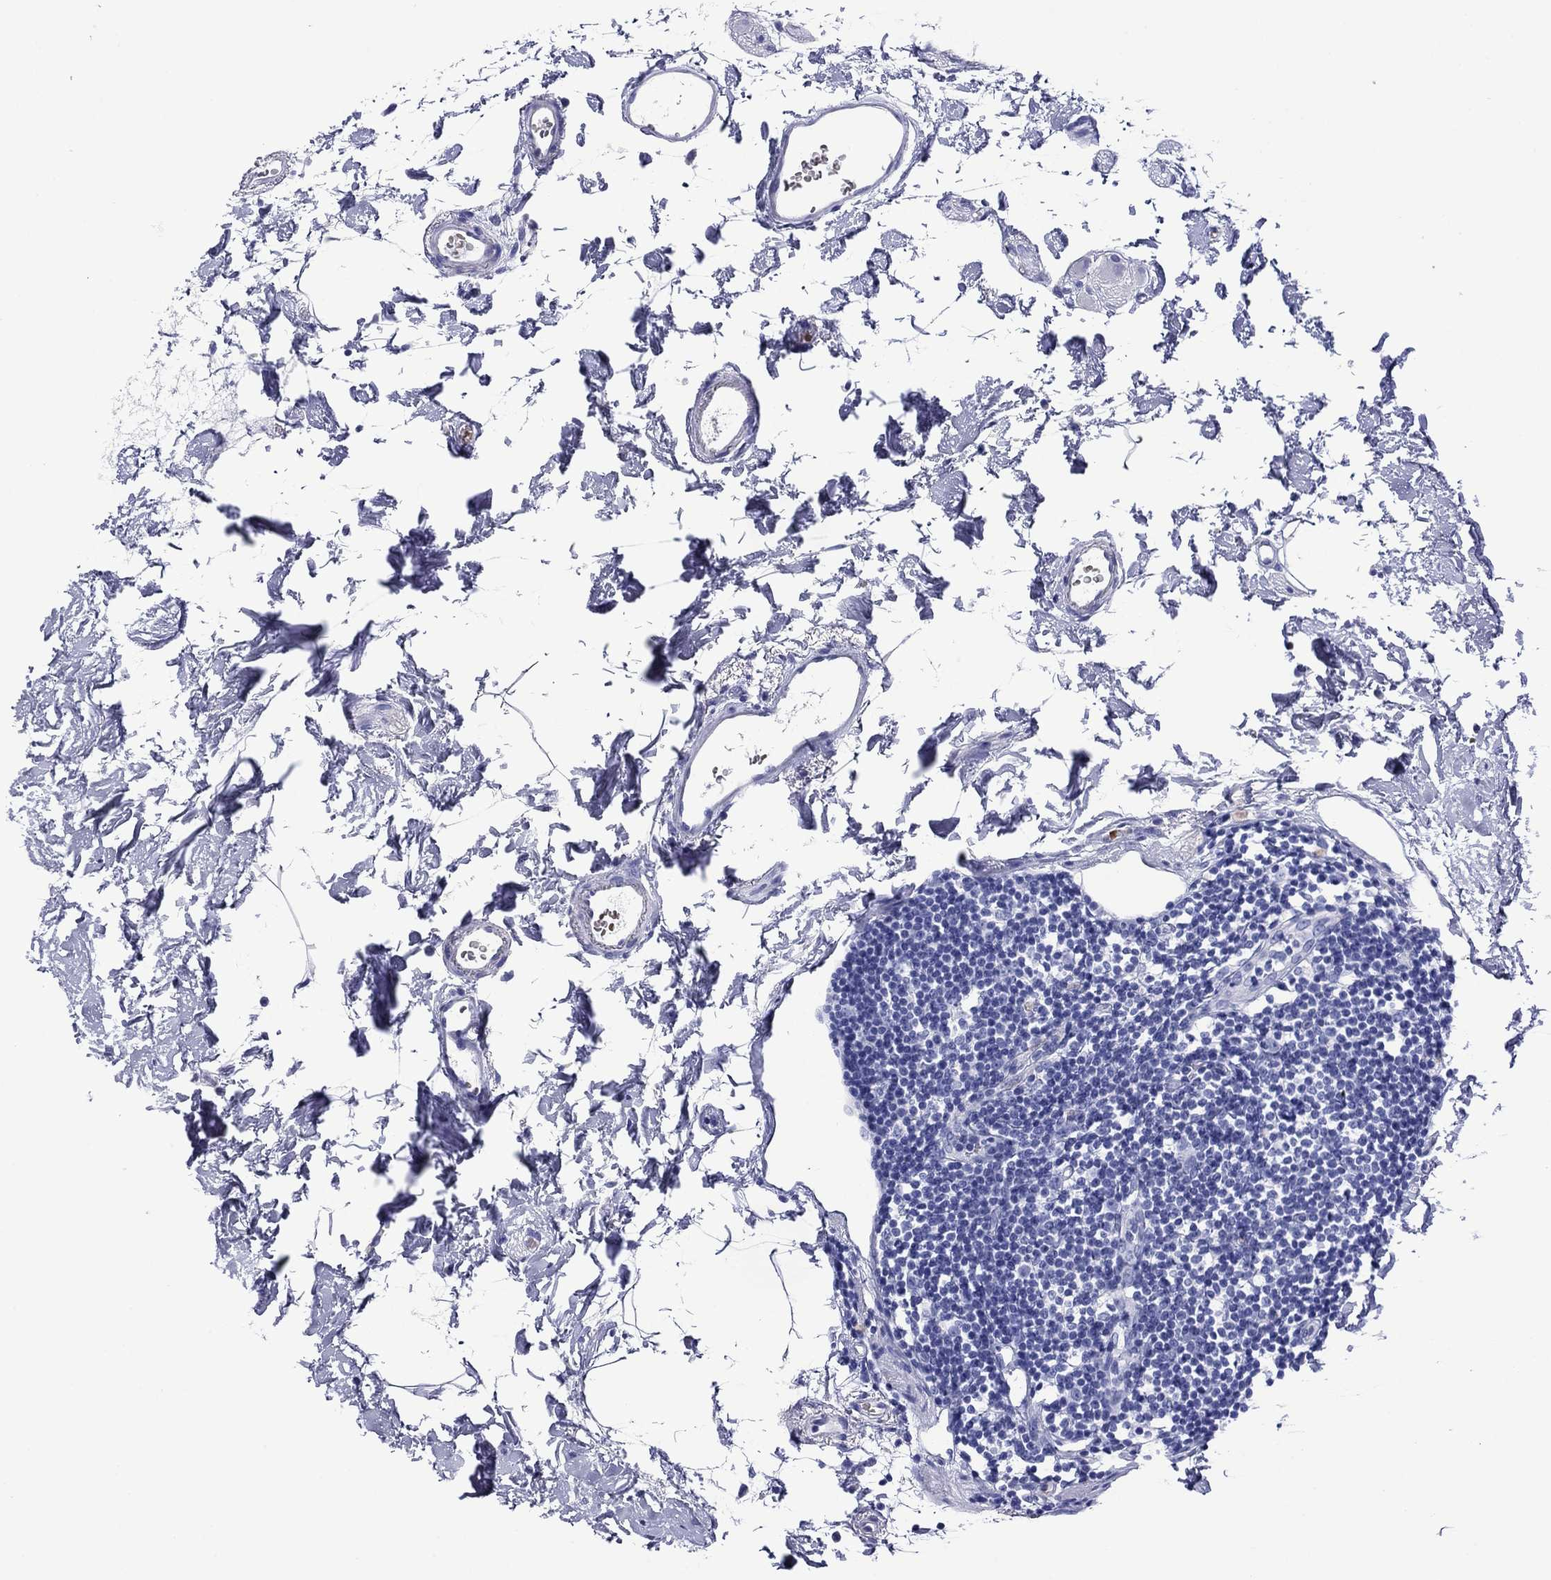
{"staining": {"intensity": "negative", "quantity": "none", "location": "none"}, "tissue": "colon", "cell_type": "Endothelial cells", "image_type": "normal", "snomed": [{"axis": "morphology", "description": "Normal tissue, NOS"}, {"axis": "topography", "description": "Colon"}], "caption": "High power microscopy histopathology image of an immunohistochemistry (IHC) histopathology image of benign colon, revealing no significant expression in endothelial cells.", "gene": "ROM1", "patient": {"sex": "female", "age": 84}}